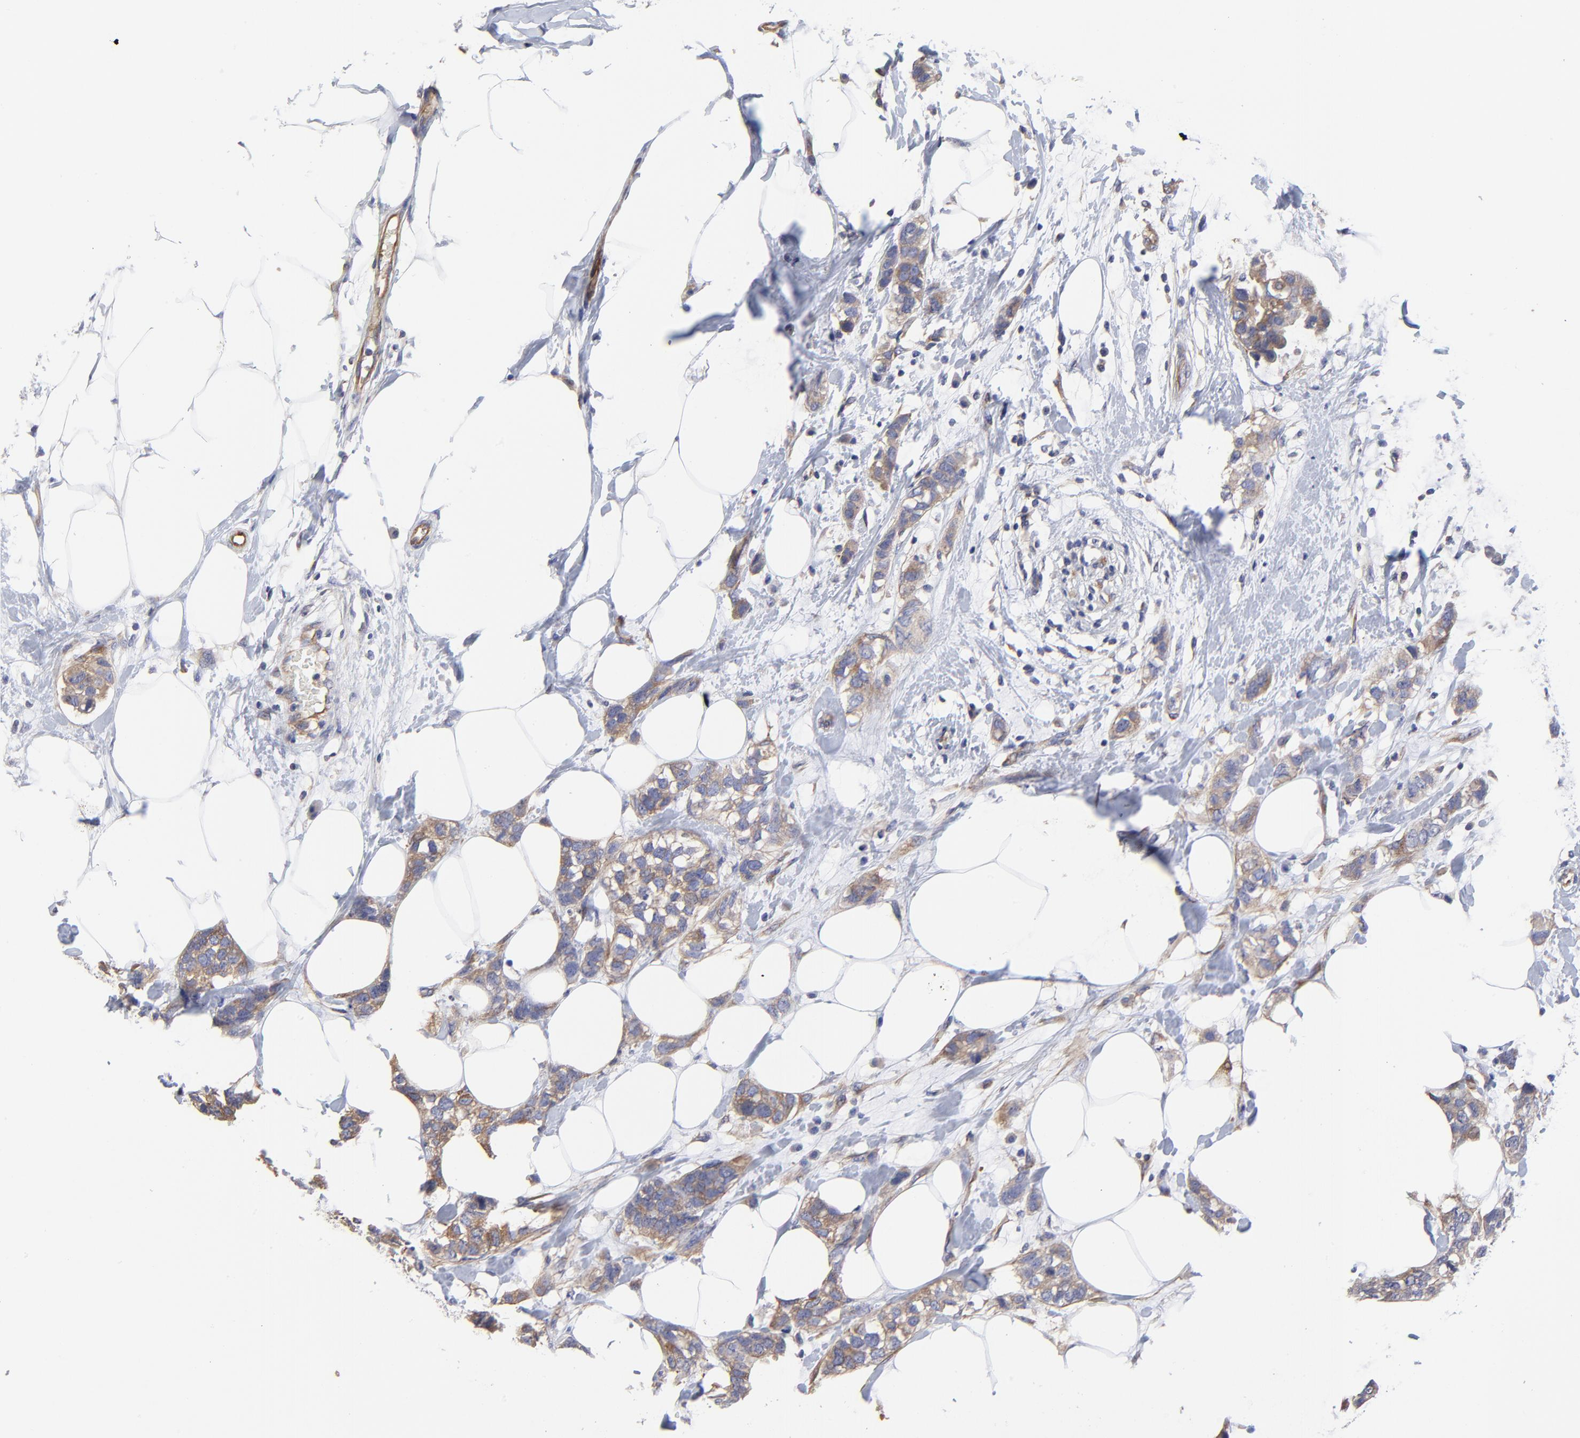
{"staining": {"intensity": "weak", "quantity": ">75%", "location": "cytoplasmic/membranous"}, "tissue": "breast cancer", "cell_type": "Tumor cells", "image_type": "cancer", "snomed": [{"axis": "morphology", "description": "Normal tissue, NOS"}, {"axis": "morphology", "description": "Duct carcinoma"}, {"axis": "topography", "description": "Breast"}], "caption": "This micrograph demonstrates intraductal carcinoma (breast) stained with immunohistochemistry to label a protein in brown. The cytoplasmic/membranous of tumor cells show weak positivity for the protein. Nuclei are counter-stained blue.", "gene": "SULF2", "patient": {"sex": "female", "age": 50}}